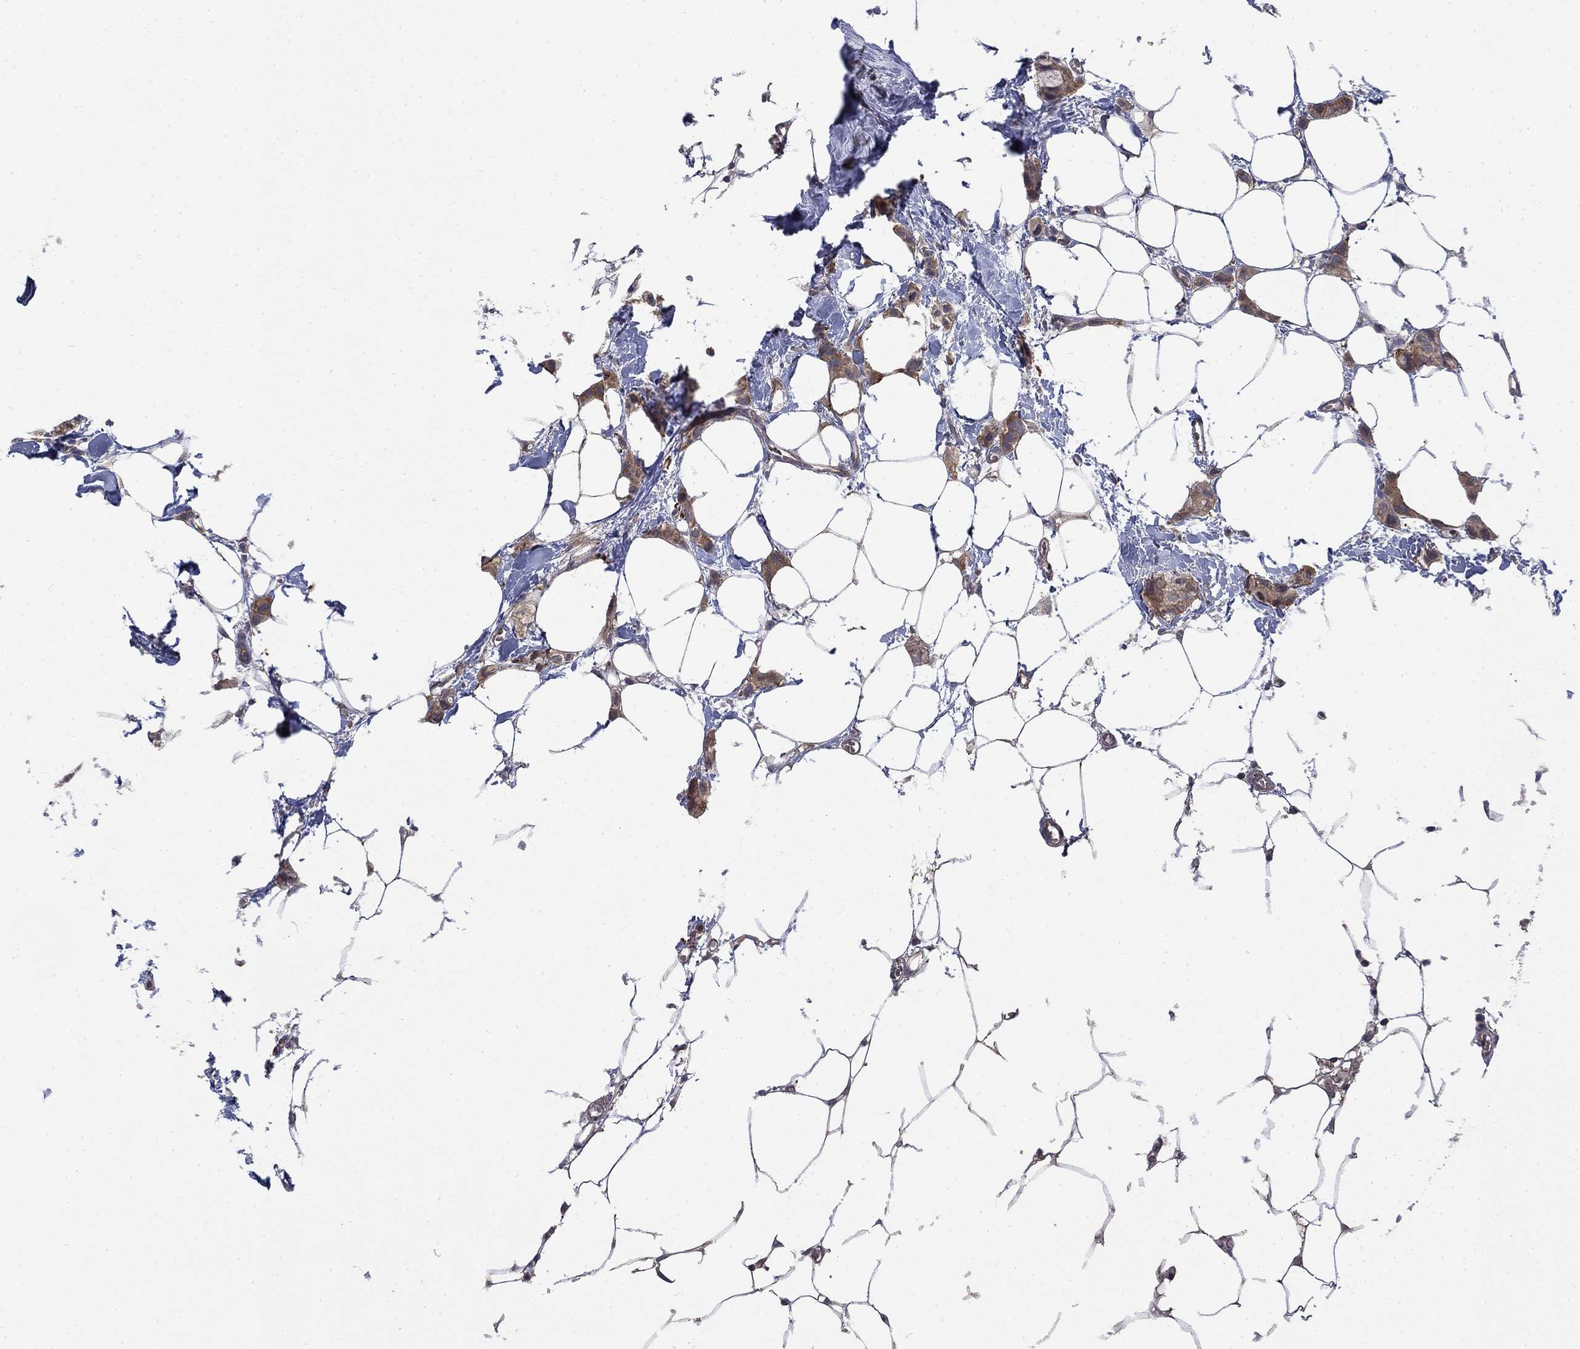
{"staining": {"intensity": "moderate", "quantity": "<25%", "location": "cytoplasmic/membranous"}, "tissue": "breast cancer", "cell_type": "Tumor cells", "image_type": "cancer", "snomed": [{"axis": "morphology", "description": "Duct carcinoma"}, {"axis": "topography", "description": "Breast"}], "caption": "A brown stain highlights moderate cytoplasmic/membranous positivity of a protein in human breast invasive ductal carcinoma tumor cells.", "gene": "PDZD2", "patient": {"sex": "female", "age": 85}}